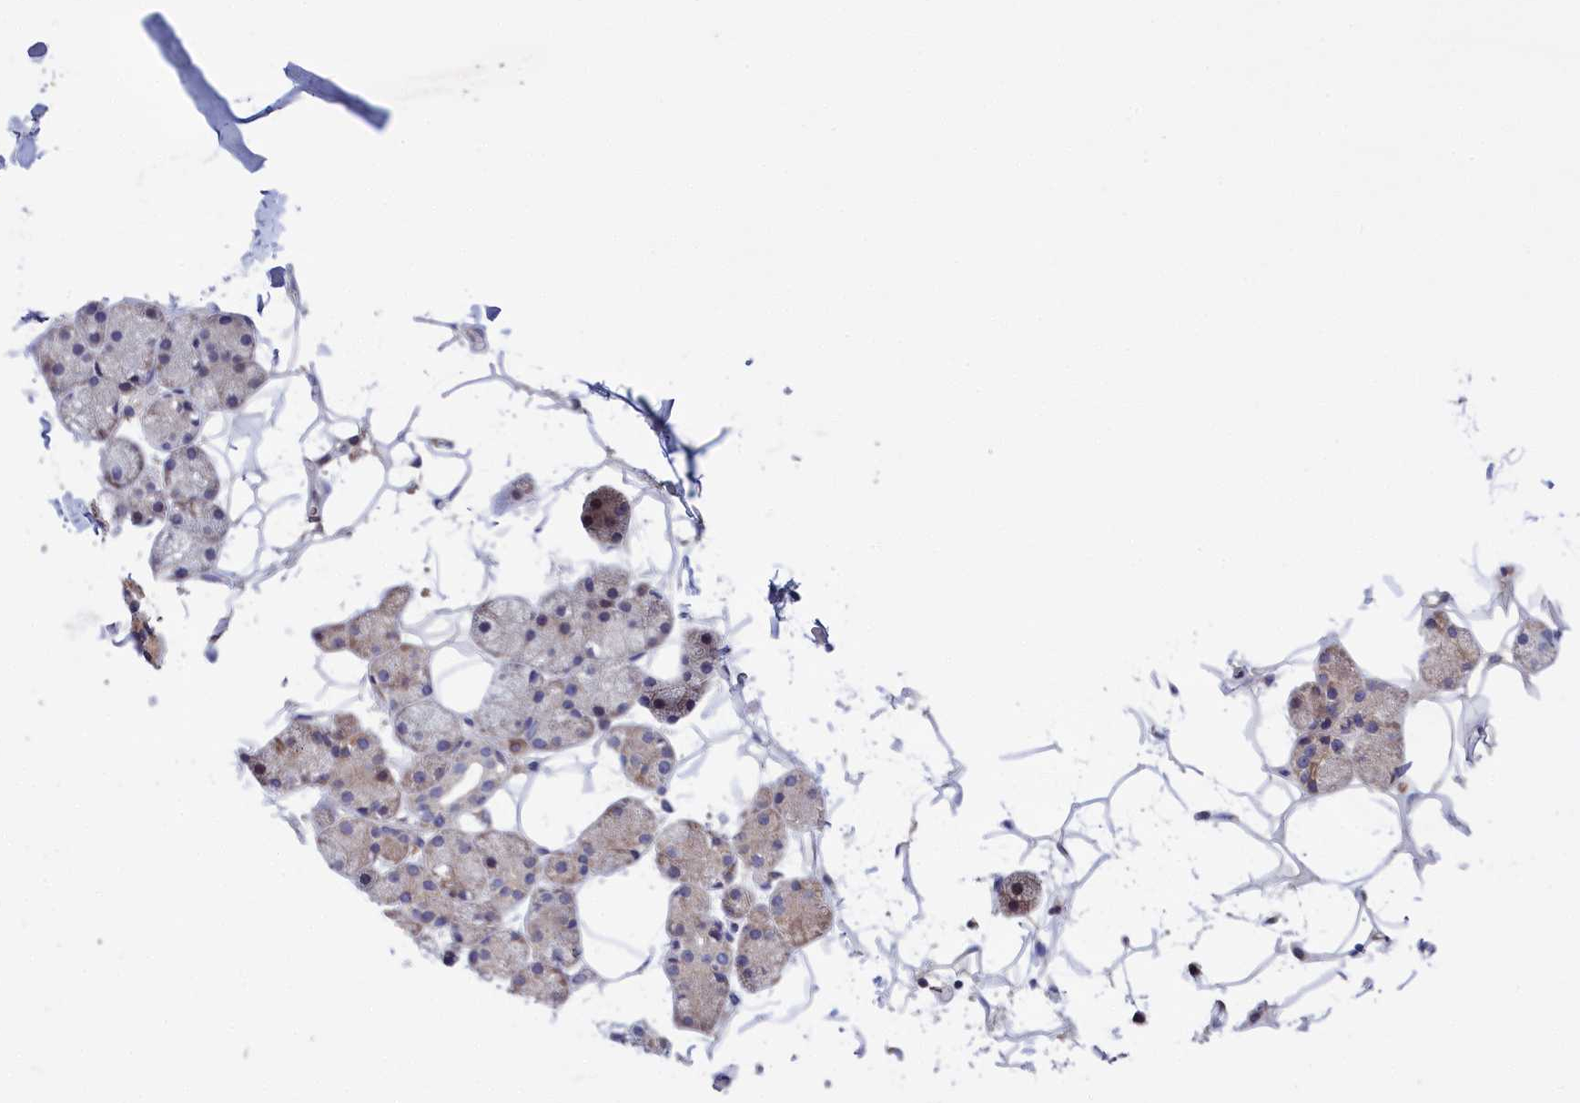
{"staining": {"intensity": "weak", "quantity": "25%-75%", "location": "cytoplasmic/membranous"}, "tissue": "salivary gland", "cell_type": "Glandular cells", "image_type": "normal", "snomed": [{"axis": "morphology", "description": "Normal tissue, NOS"}, {"axis": "topography", "description": "Salivary gland"}], "caption": "A brown stain labels weak cytoplasmic/membranous positivity of a protein in glandular cells of benign human salivary gland. (IHC, brightfield microscopy, high magnification).", "gene": "CRACD", "patient": {"sex": "female", "age": 33}}